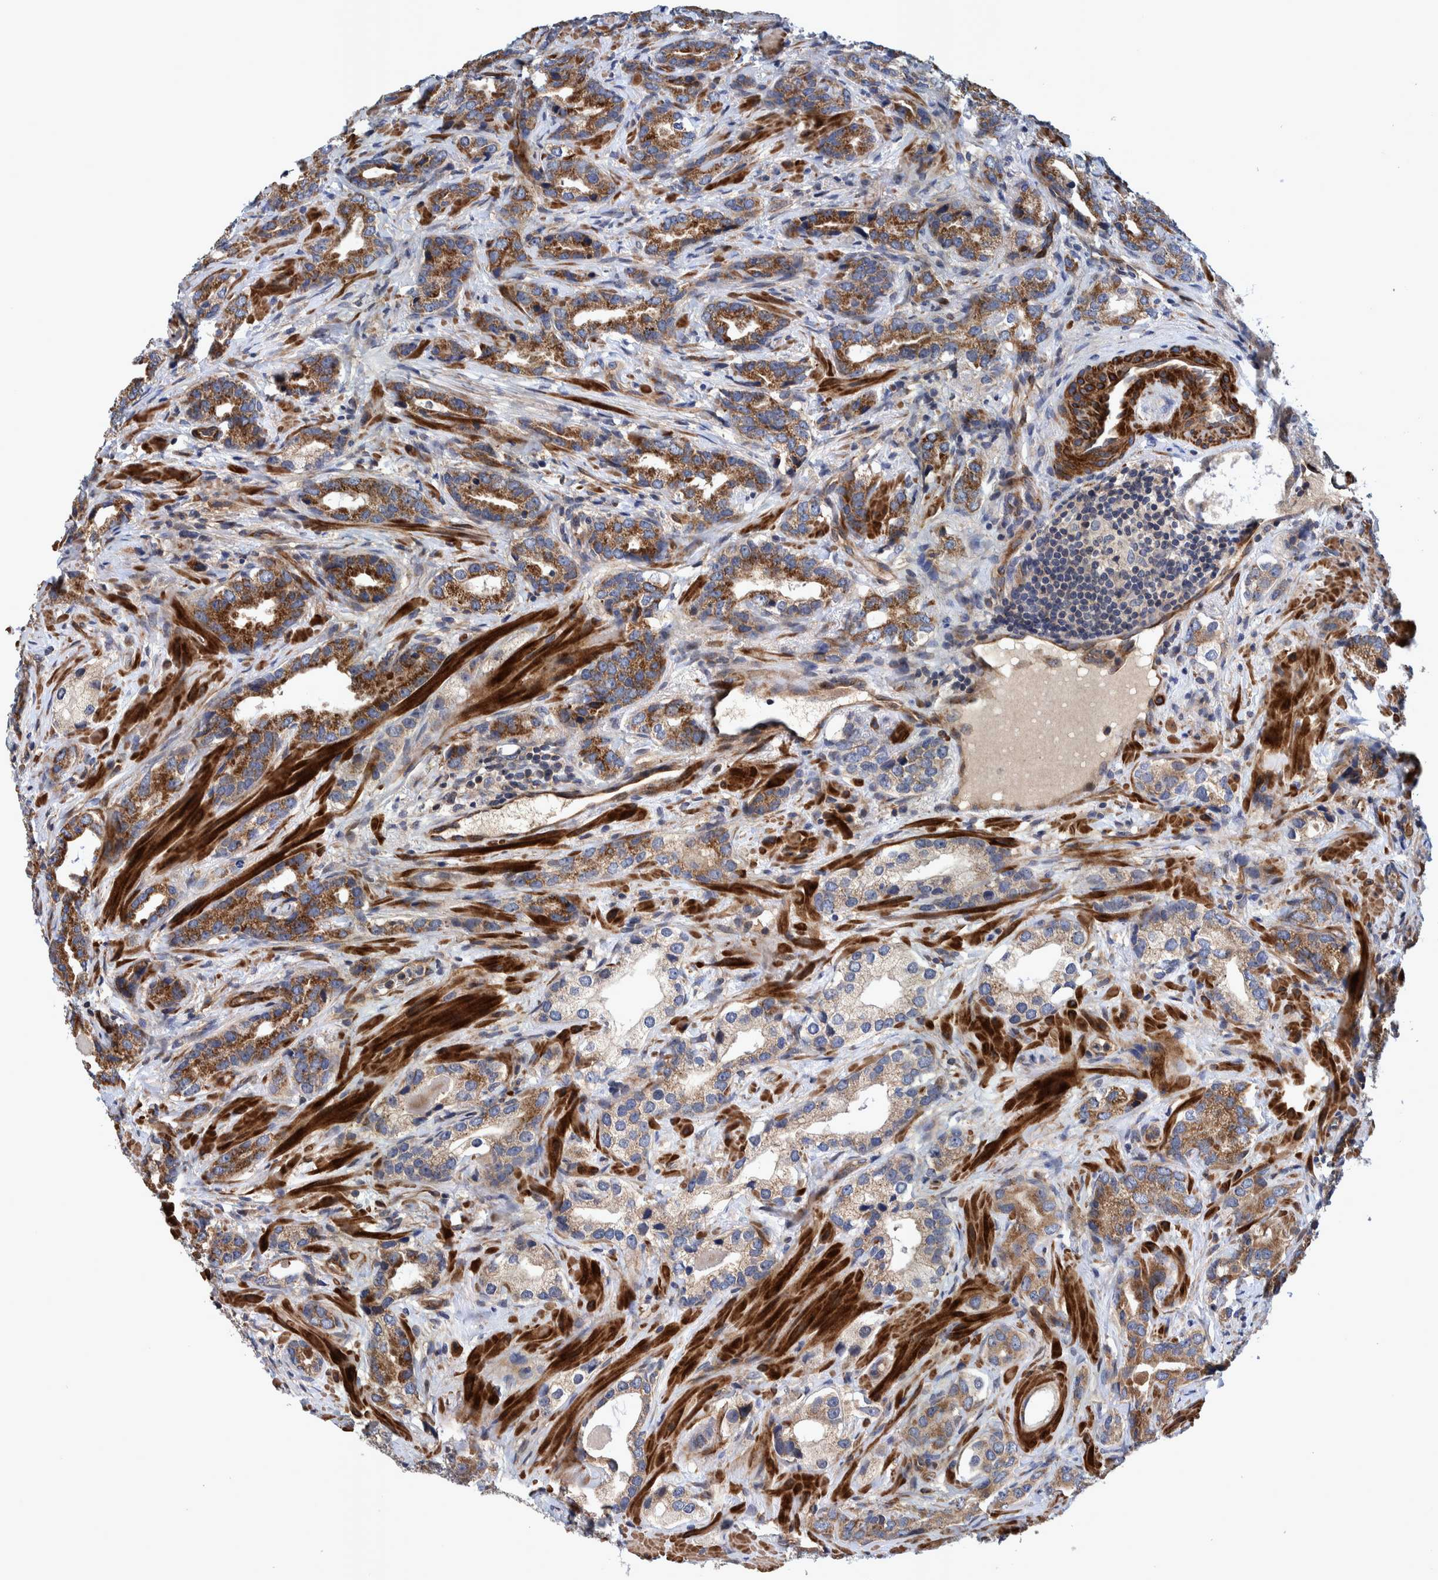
{"staining": {"intensity": "moderate", "quantity": ">75%", "location": "cytoplasmic/membranous"}, "tissue": "prostate cancer", "cell_type": "Tumor cells", "image_type": "cancer", "snomed": [{"axis": "morphology", "description": "Adenocarcinoma, High grade"}, {"axis": "topography", "description": "Prostate"}], "caption": "Immunohistochemistry (IHC) image of neoplastic tissue: prostate cancer stained using IHC reveals medium levels of moderate protein expression localized specifically in the cytoplasmic/membranous of tumor cells, appearing as a cytoplasmic/membranous brown color.", "gene": "GRPEL2", "patient": {"sex": "male", "age": 63}}